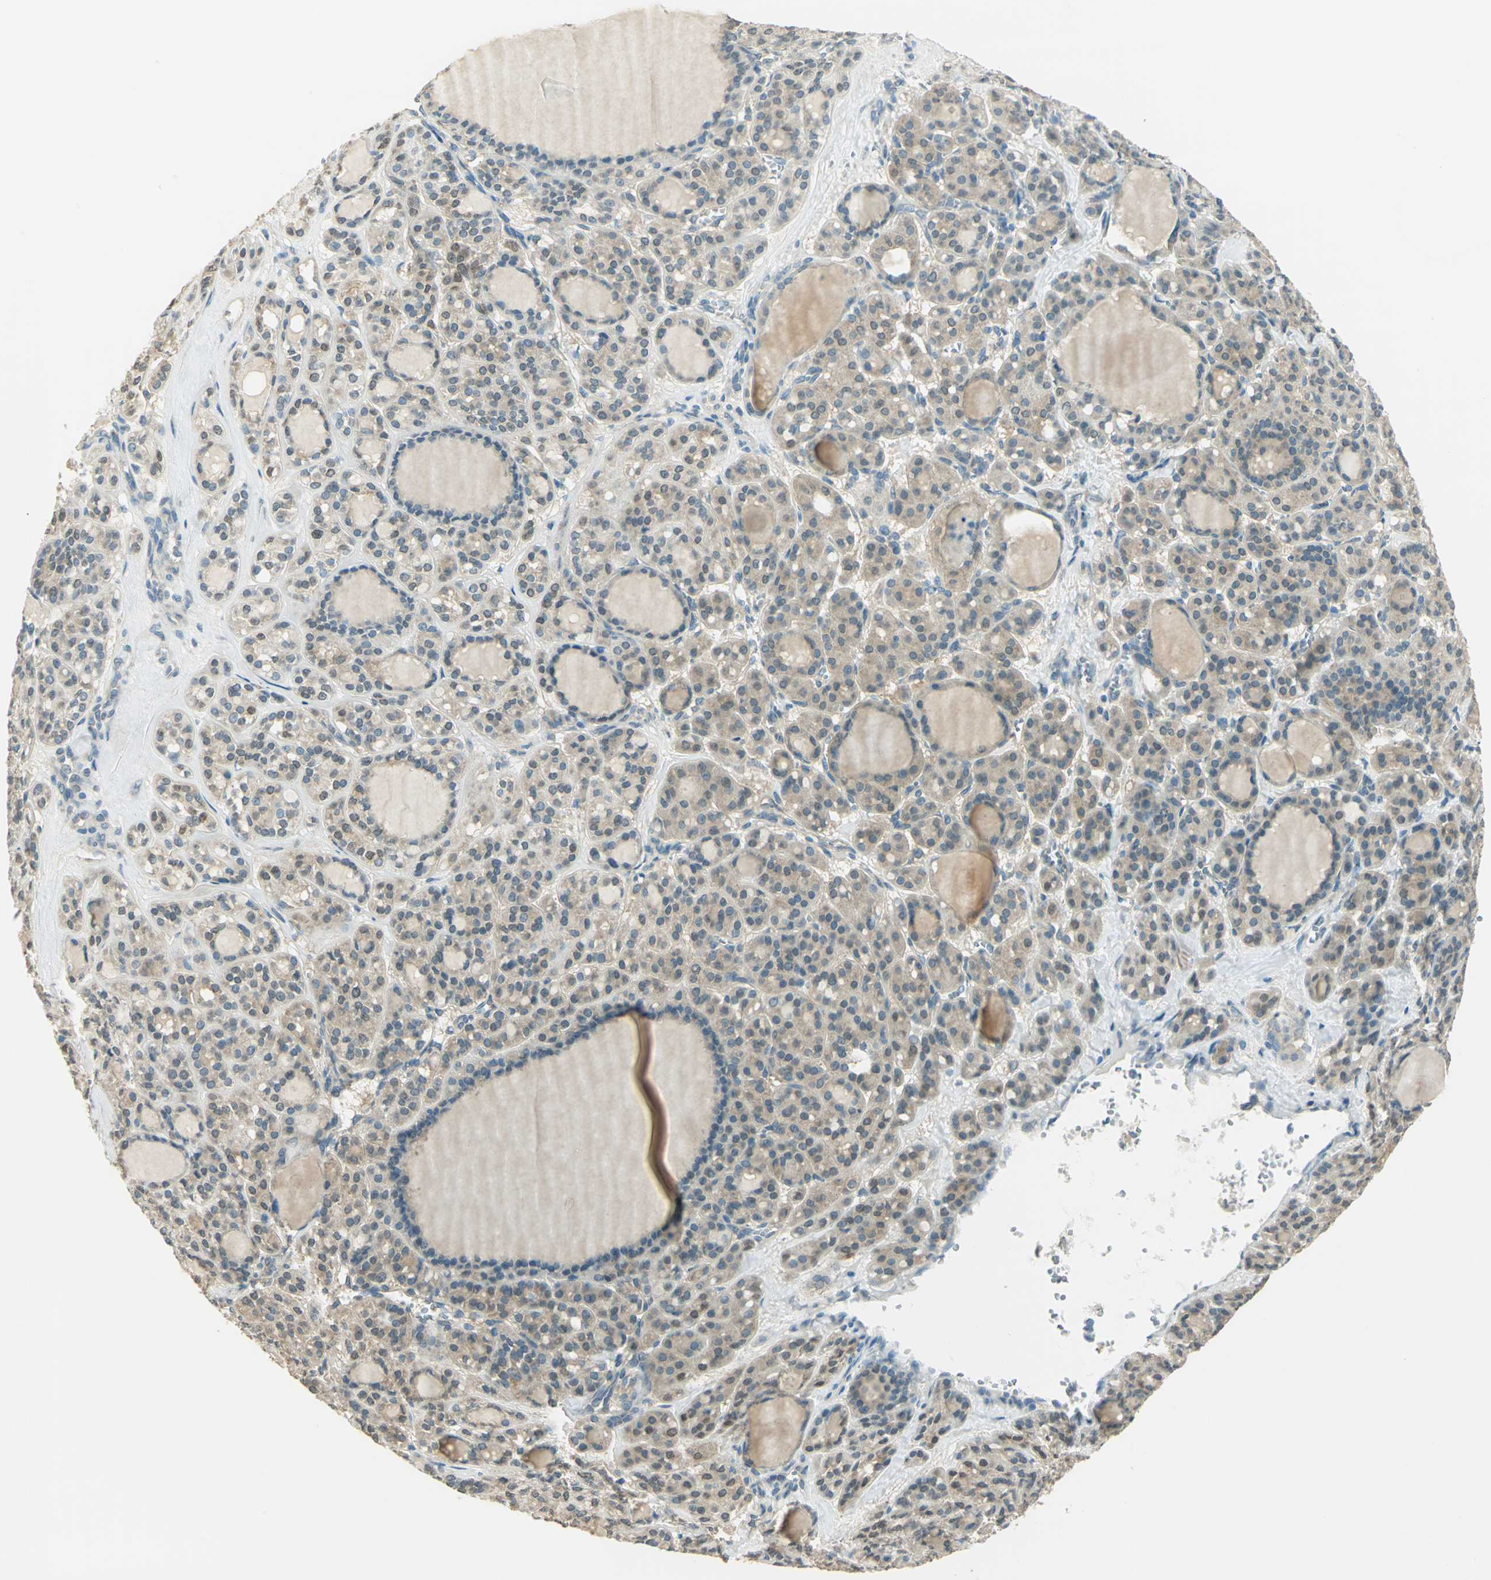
{"staining": {"intensity": "moderate", "quantity": ">75%", "location": "cytoplasmic/membranous,nuclear"}, "tissue": "thyroid cancer", "cell_type": "Tumor cells", "image_type": "cancer", "snomed": [{"axis": "morphology", "description": "Follicular adenoma carcinoma, NOS"}, {"axis": "topography", "description": "Thyroid gland"}], "caption": "Moderate cytoplasmic/membranous and nuclear protein staining is appreciated in approximately >75% of tumor cells in follicular adenoma carcinoma (thyroid). (Brightfield microscopy of DAB IHC at high magnification).", "gene": "SHC2", "patient": {"sex": "female", "age": 71}}